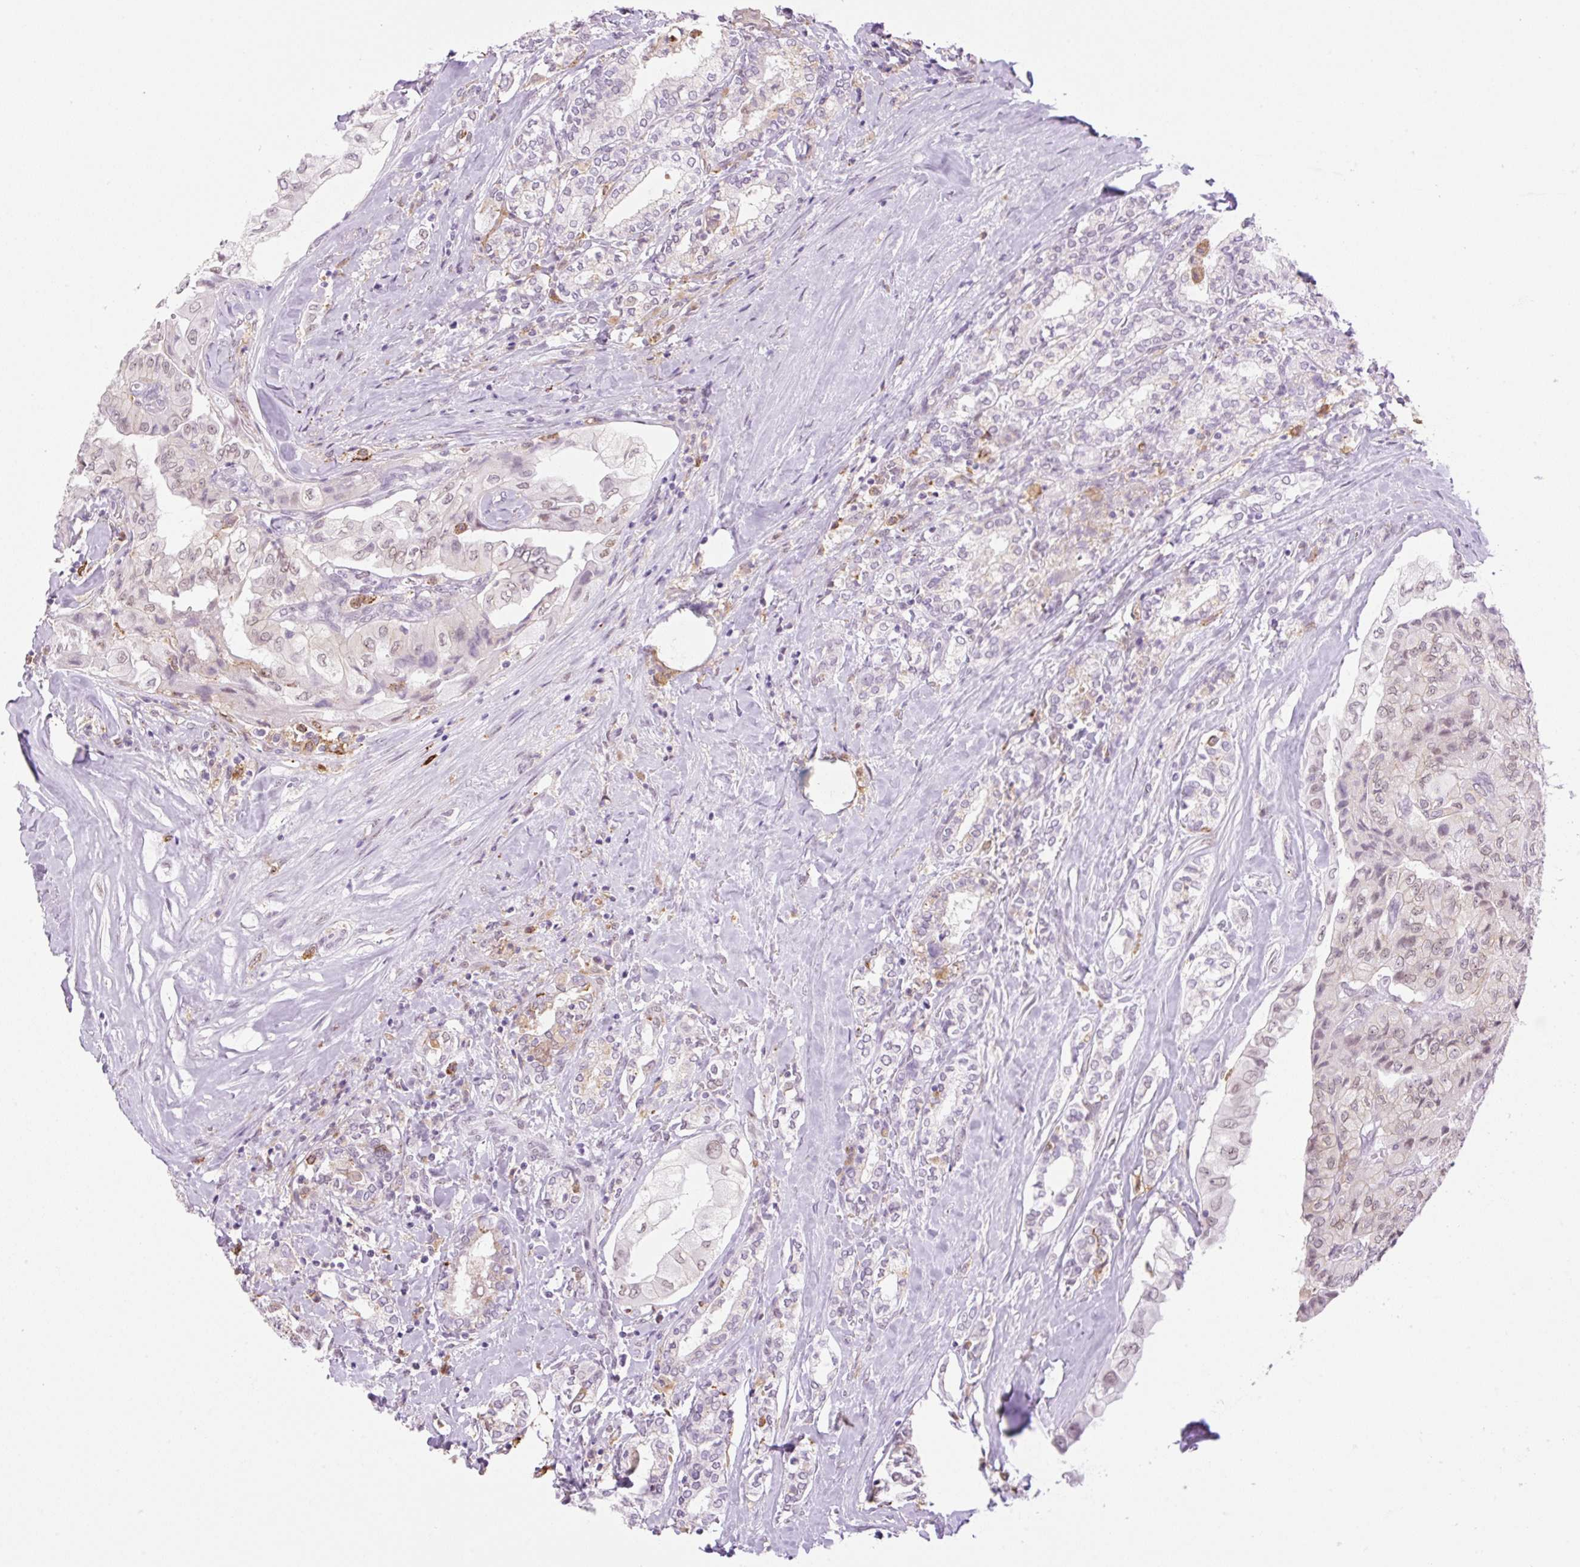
{"staining": {"intensity": "moderate", "quantity": "25%-75%", "location": "cytoplasmic/membranous,nuclear"}, "tissue": "thyroid cancer", "cell_type": "Tumor cells", "image_type": "cancer", "snomed": [{"axis": "morphology", "description": "Normal tissue, NOS"}, {"axis": "morphology", "description": "Papillary adenocarcinoma, NOS"}, {"axis": "topography", "description": "Thyroid gland"}], "caption": "Protein analysis of papillary adenocarcinoma (thyroid) tissue exhibits moderate cytoplasmic/membranous and nuclear staining in approximately 25%-75% of tumor cells. The protein of interest is shown in brown color, while the nuclei are stained blue.", "gene": "PALM3", "patient": {"sex": "female", "age": 59}}